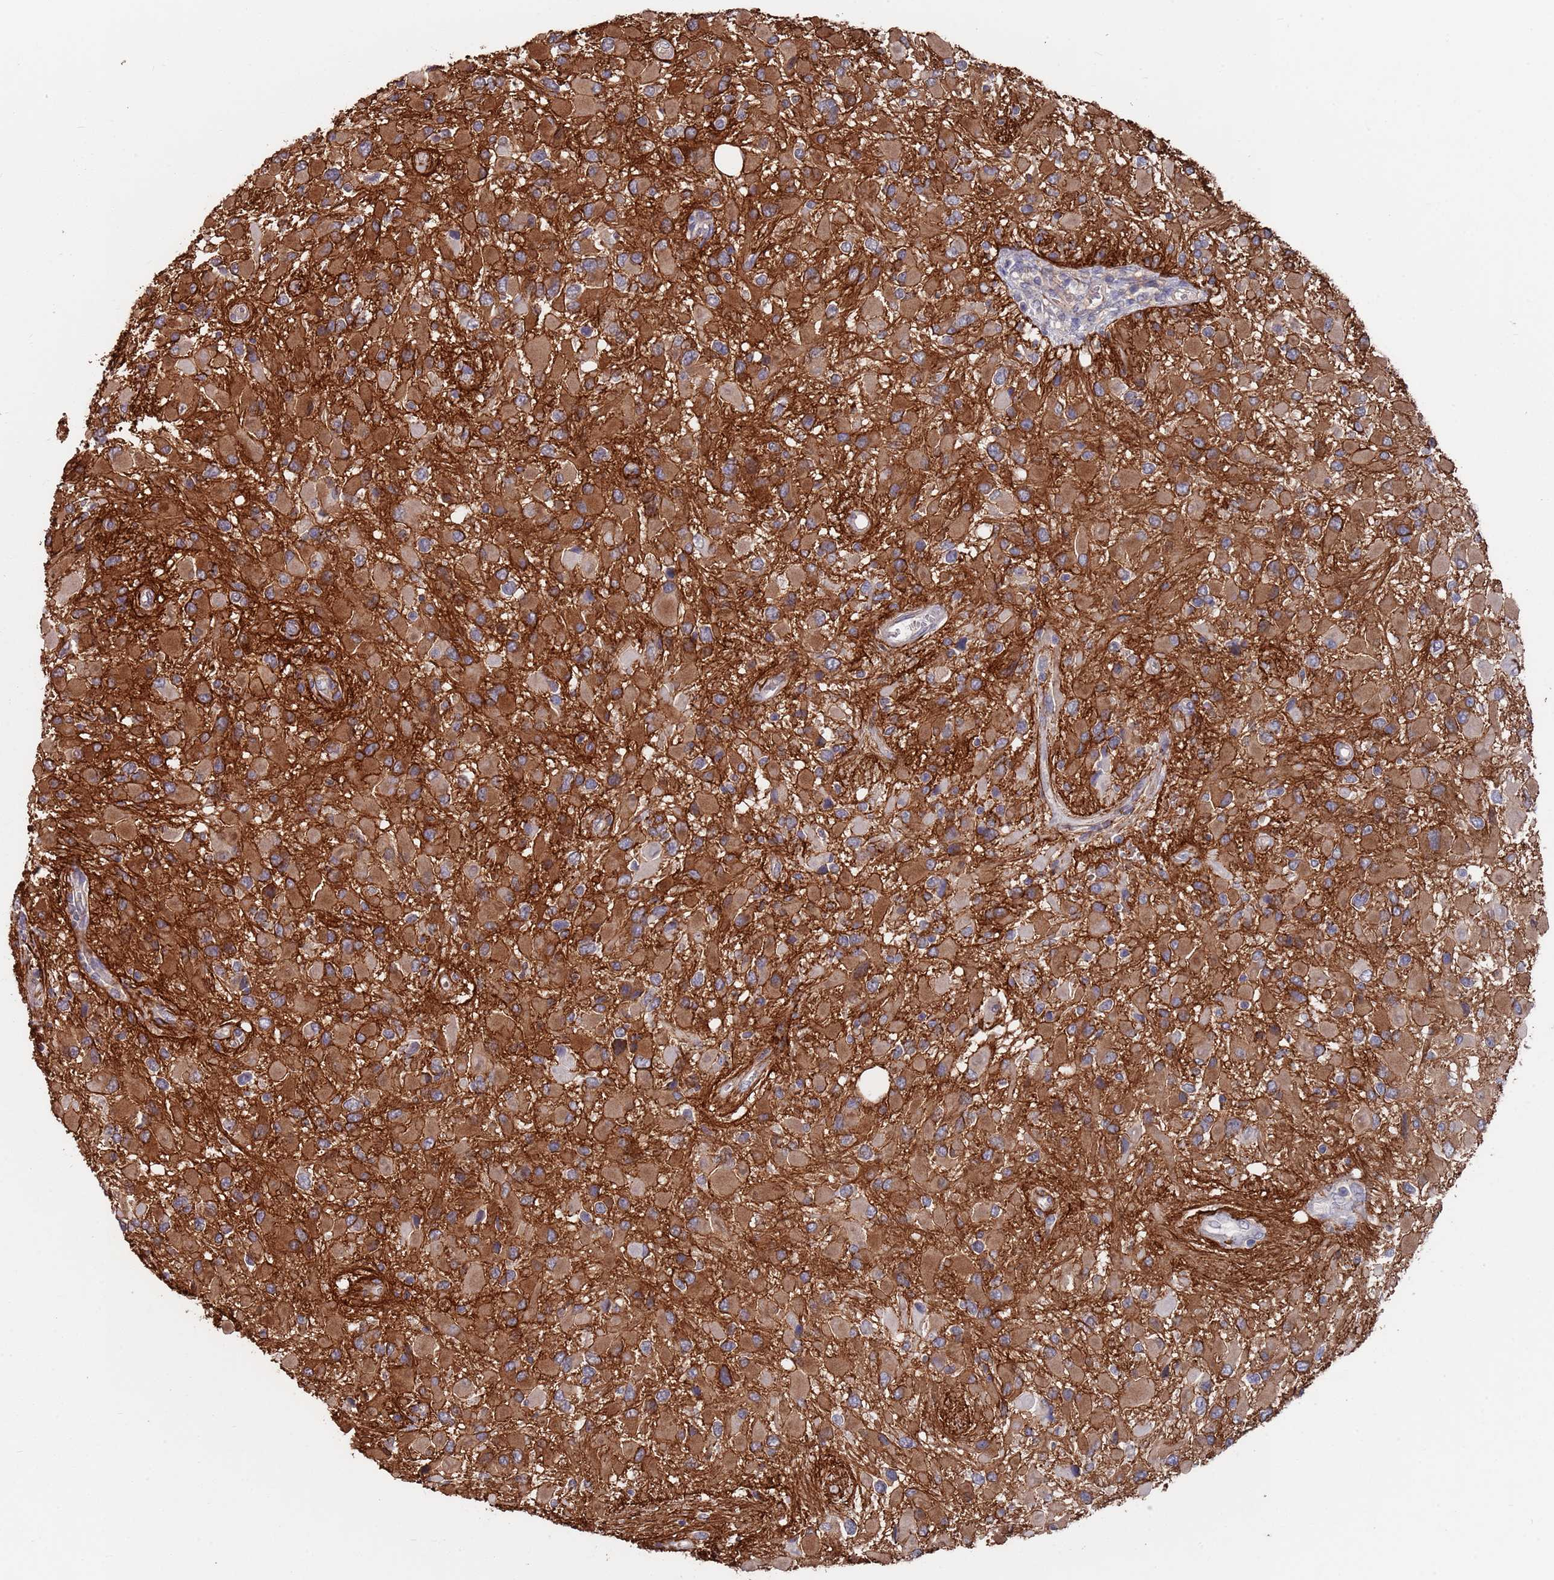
{"staining": {"intensity": "moderate", "quantity": ">75%", "location": "cytoplasmic/membranous"}, "tissue": "glioma", "cell_type": "Tumor cells", "image_type": "cancer", "snomed": [{"axis": "morphology", "description": "Glioma, malignant, High grade"}, {"axis": "topography", "description": "Brain"}], "caption": "Protein staining shows moderate cytoplasmic/membranous staining in approximately >75% of tumor cells in glioma.", "gene": "ANK2", "patient": {"sex": "male", "age": 53}}